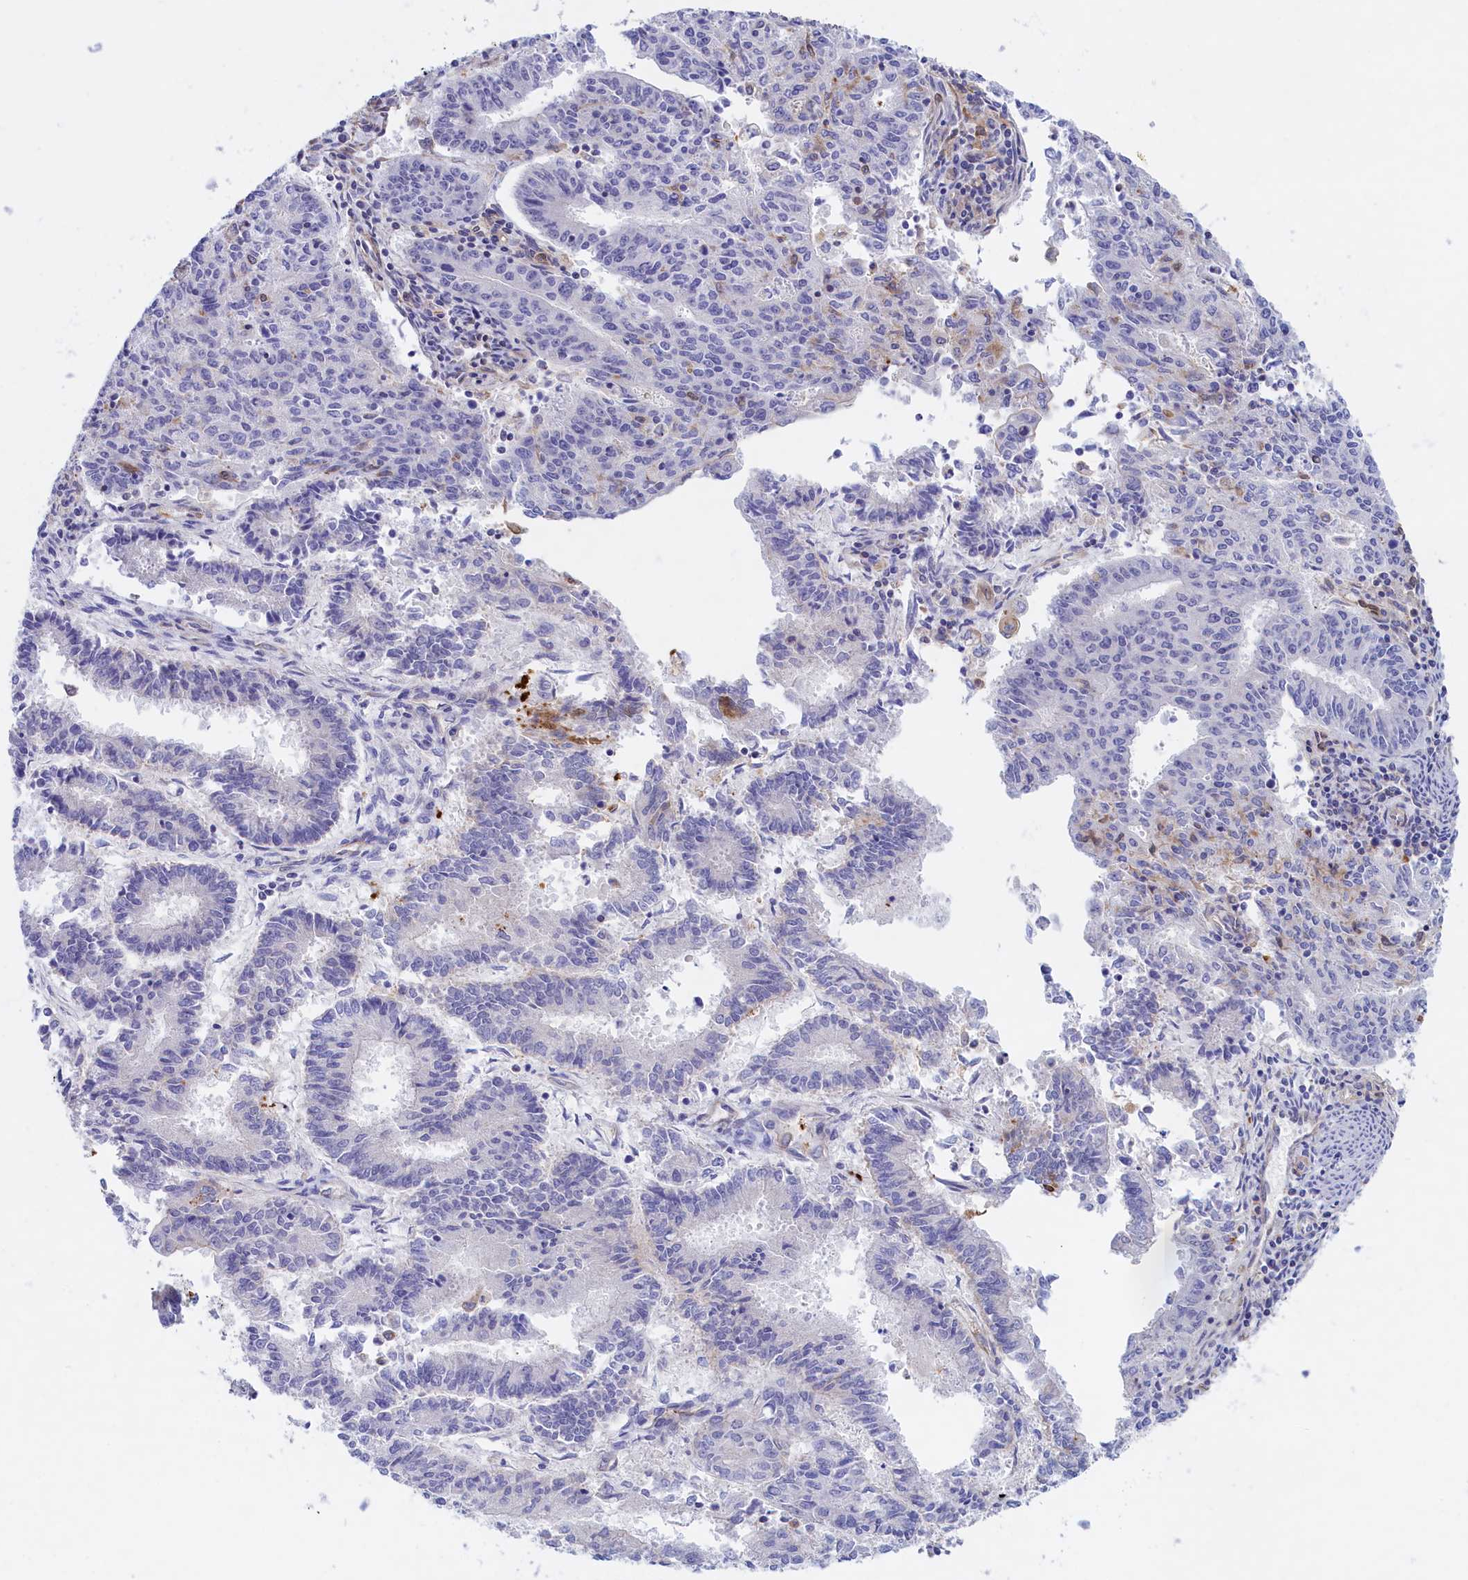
{"staining": {"intensity": "negative", "quantity": "none", "location": "none"}, "tissue": "endometrial cancer", "cell_type": "Tumor cells", "image_type": "cancer", "snomed": [{"axis": "morphology", "description": "Adenocarcinoma, NOS"}, {"axis": "topography", "description": "Endometrium"}], "caption": "There is no significant expression in tumor cells of endometrial adenocarcinoma.", "gene": "ABCC12", "patient": {"sex": "female", "age": 59}}